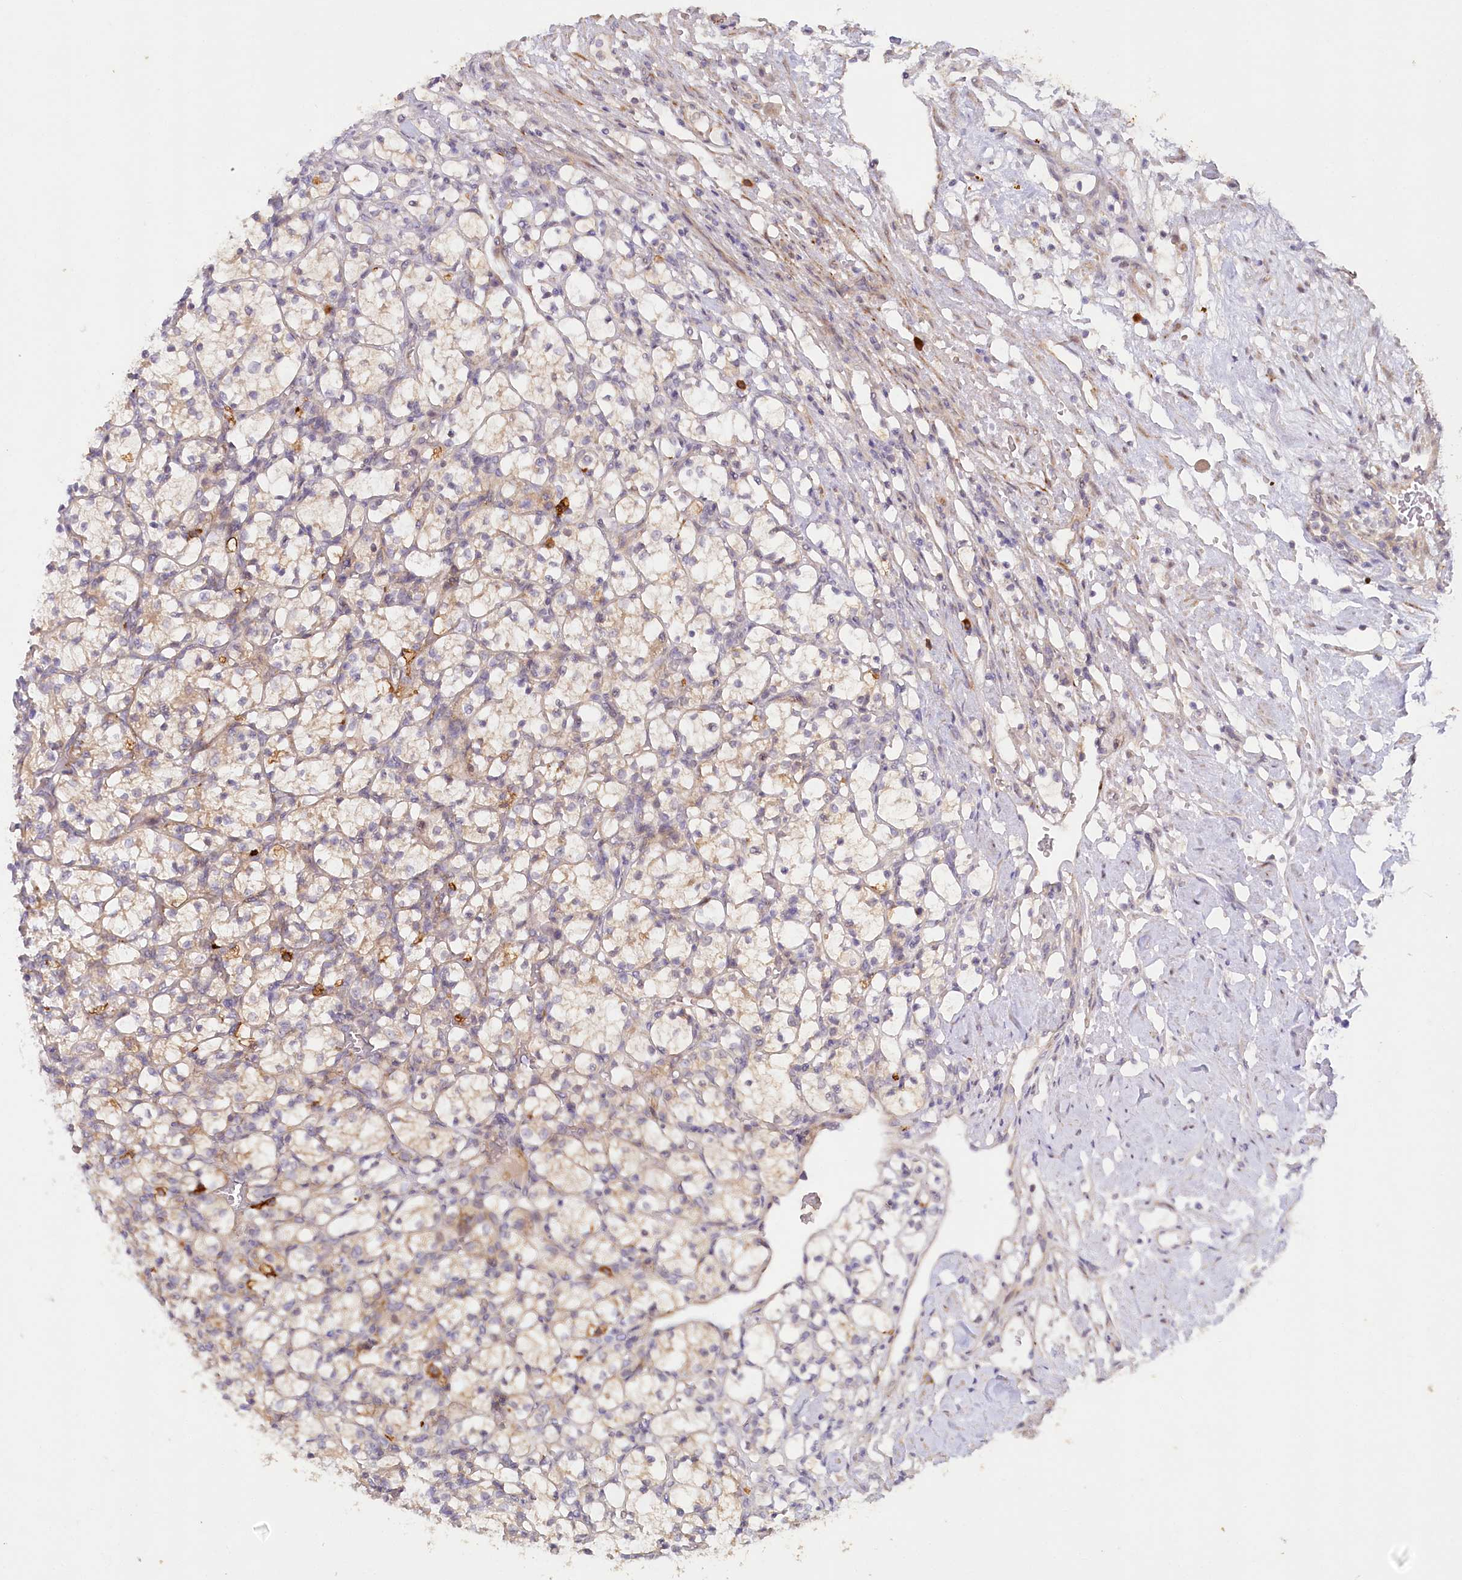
{"staining": {"intensity": "moderate", "quantity": "25%-75%", "location": "cytoplasmic/membranous"}, "tissue": "renal cancer", "cell_type": "Tumor cells", "image_type": "cancer", "snomed": [{"axis": "morphology", "description": "Adenocarcinoma, NOS"}, {"axis": "topography", "description": "Kidney"}], "caption": "A brown stain labels moderate cytoplasmic/membranous expression of a protein in human renal adenocarcinoma tumor cells. The protein of interest is shown in brown color, while the nuclei are stained blue.", "gene": "IRAK1BP1", "patient": {"sex": "female", "age": 69}}